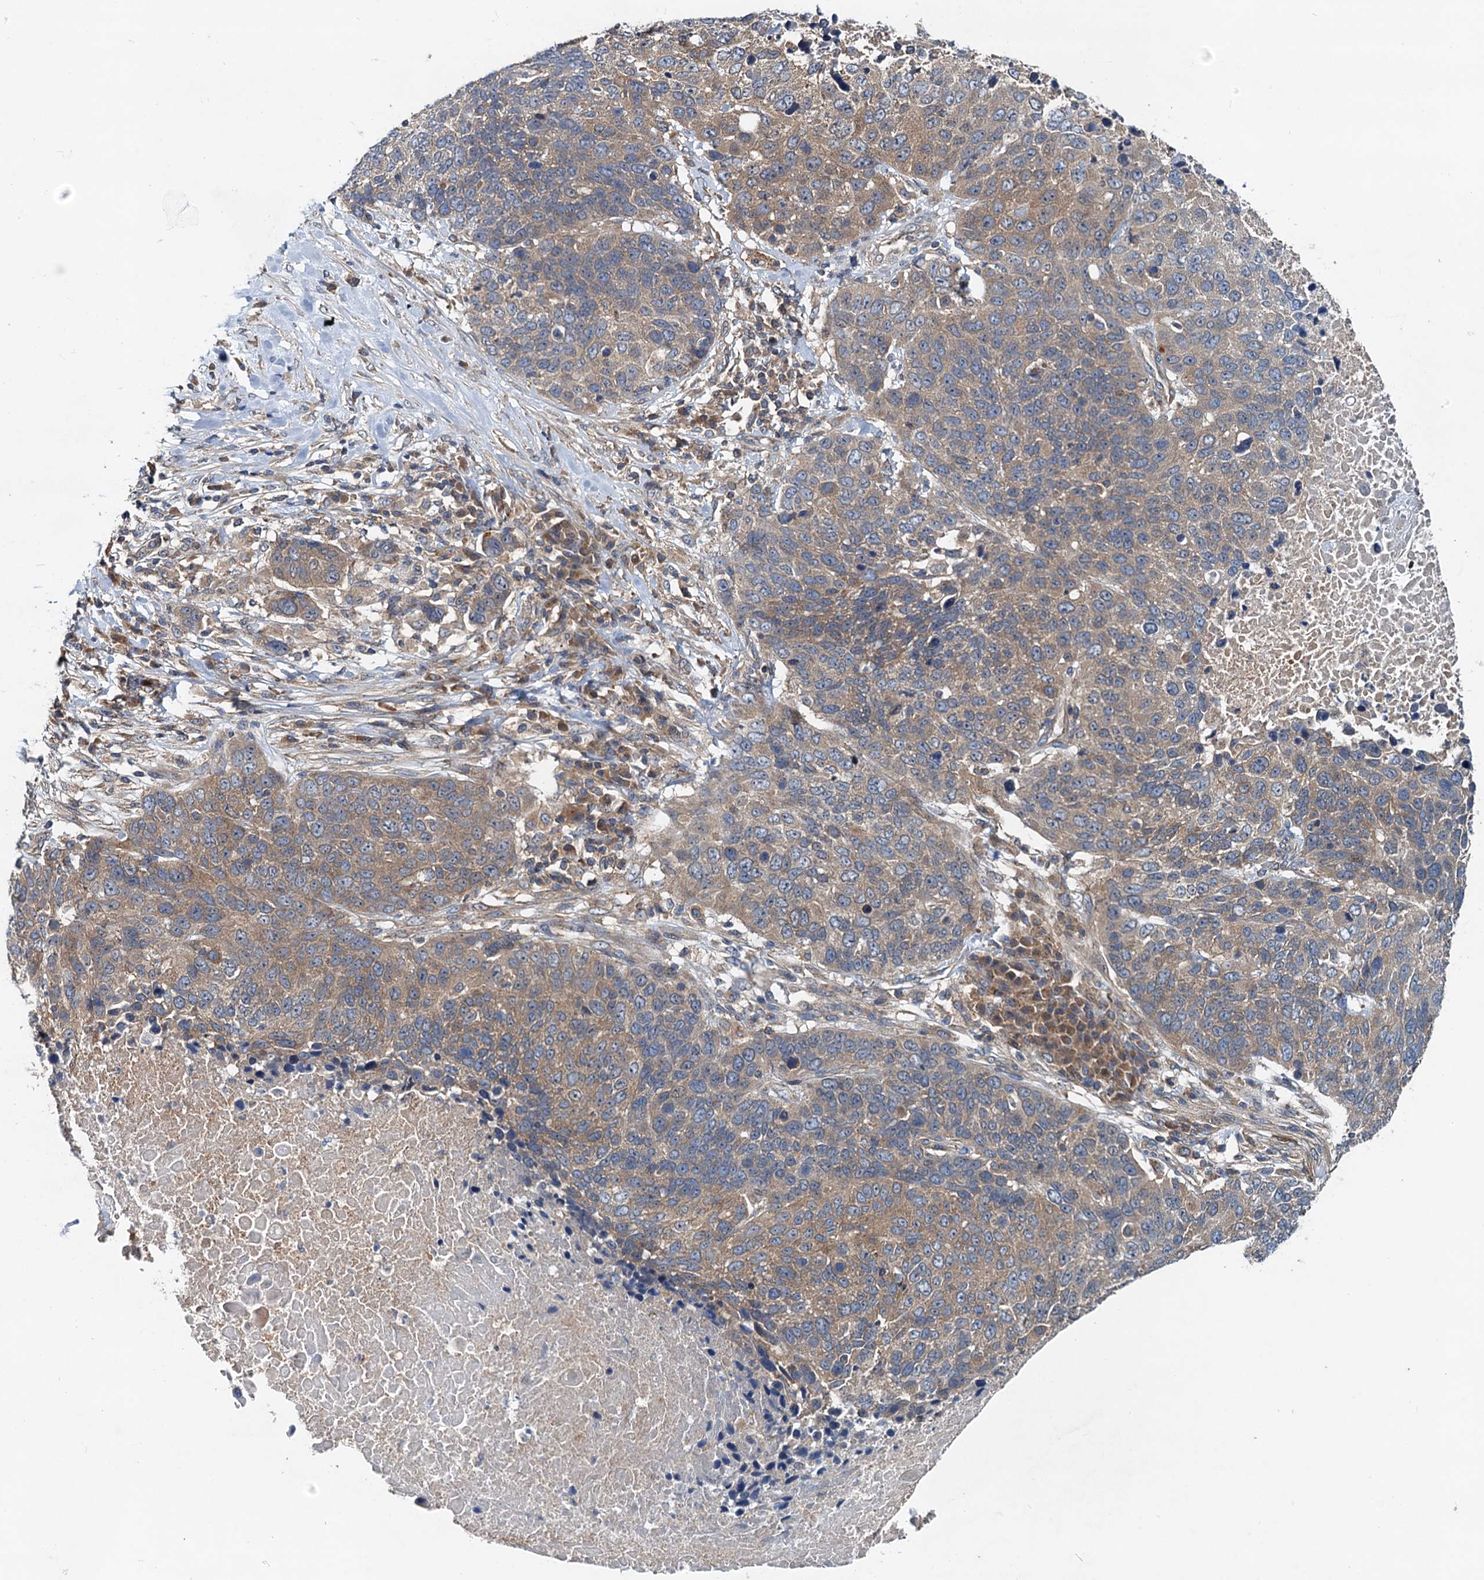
{"staining": {"intensity": "weak", "quantity": "25%-75%", "location": "cytoplasmic/membranous"}, "tissue": "lung cancer", "cell_type": "Tumor cells", "image_type": "cancer", "snomed": [{"axis": "morphology", "description": "Normal tissue, NOS"}, {"axis": "morphology", "description": "Squamous cell carcinoma, NOS"}, {"axis": "topography", "description": "Lymph node"}, {"axis": "topography", "description": "Lung"}], "caption": "Immunohistochemistry (IHC) image of neoplastic tissue: lung squamous cell carcinoma stained using IHC shows low levels of weak protein expression localized specifically in the cytoplasmic/membranous of tumor cells, appearing as a cytoplasmic/membranous brown color.", "gene": "EFL1", "patient": {"sex": "male", "age": 66}}